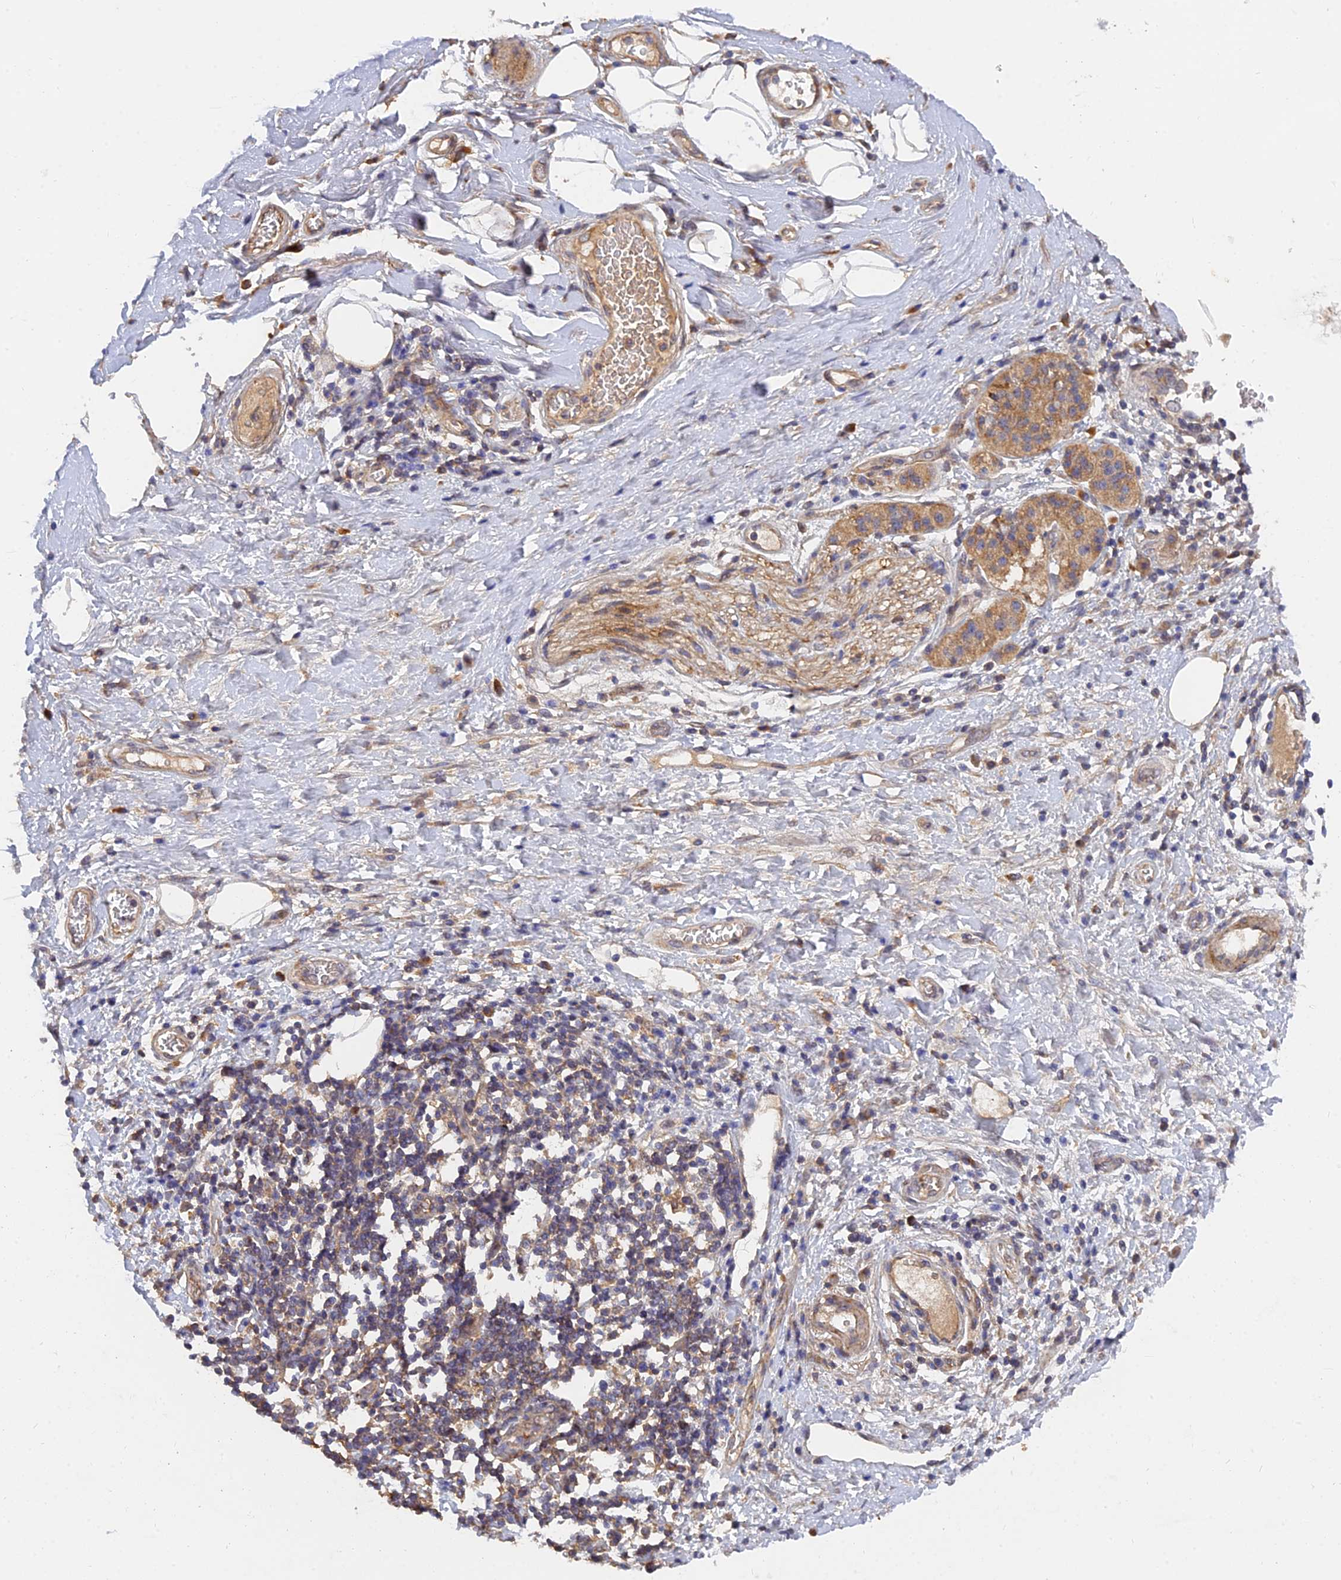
{"staining": {"intensity": "weak", "quantity": "<25%", "location": "cytoplasmic/membranous"}, "tissue": "soft tissue", "cell_type": "Fibroblasts", "image_type": "normal", "snomed": [{"axis": "morphology", "description": "Normal tissue, NOS"}, {"axis": "morphology", "description": "Adenocarcinoma, NOS"}, {"axis": "topography", "description": "Duodenum"}, {"axis": "topography", "description": "Peripheral nerve tissue"}], "caption": "Immunohistochemistry (IHC) of normal soft tissue exhibits no positivity in fibroblasts.", "gene": "SLC38A11", "patient": {"sex": "female", "age": 60}}